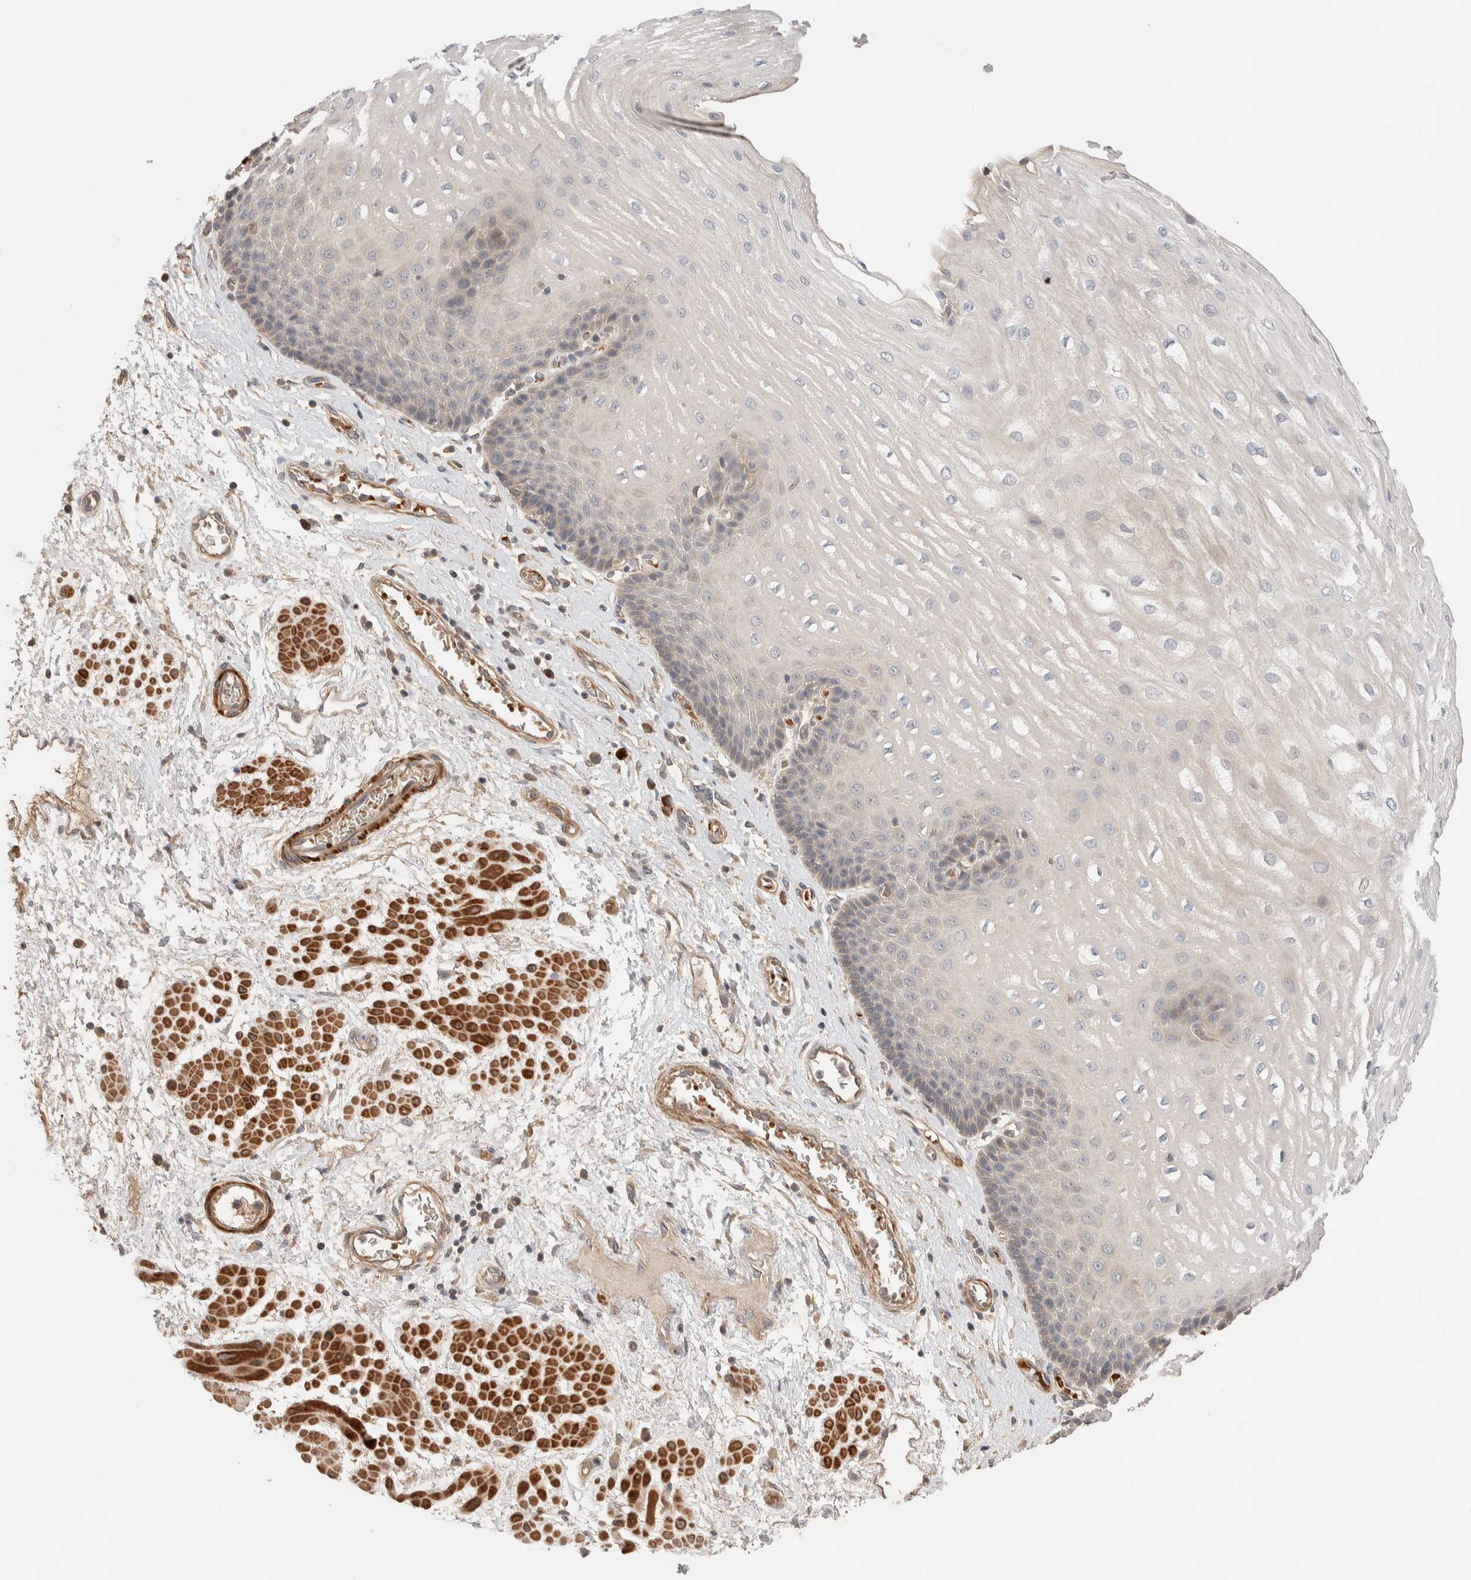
{"staining": {"intensity": "weak", "quantity": "25%-75%", "location": "cytoplasmic/membranous"}, "tissue": "esophagus", "cell_type": "Squamous epithelial cells", "image_type": "normal", "snomed": [{"axis": "morphology", "description": "Normal tissue, NOS"}, {"axis": "topography", "description": "Esophagus"}], "caption": "Immunohistochemistry (DAB) staining of benign esophagus shows weak cytoplasmic/membranous protein staining in approximately 25%-75% of squamous epithelial cells. (DAB (3,3'-diaminobenzidine) = brown stain, brightfield microscopy at high magnification).", "gene": "WDR91", "patient": {"sex": "male", "age": 48}}